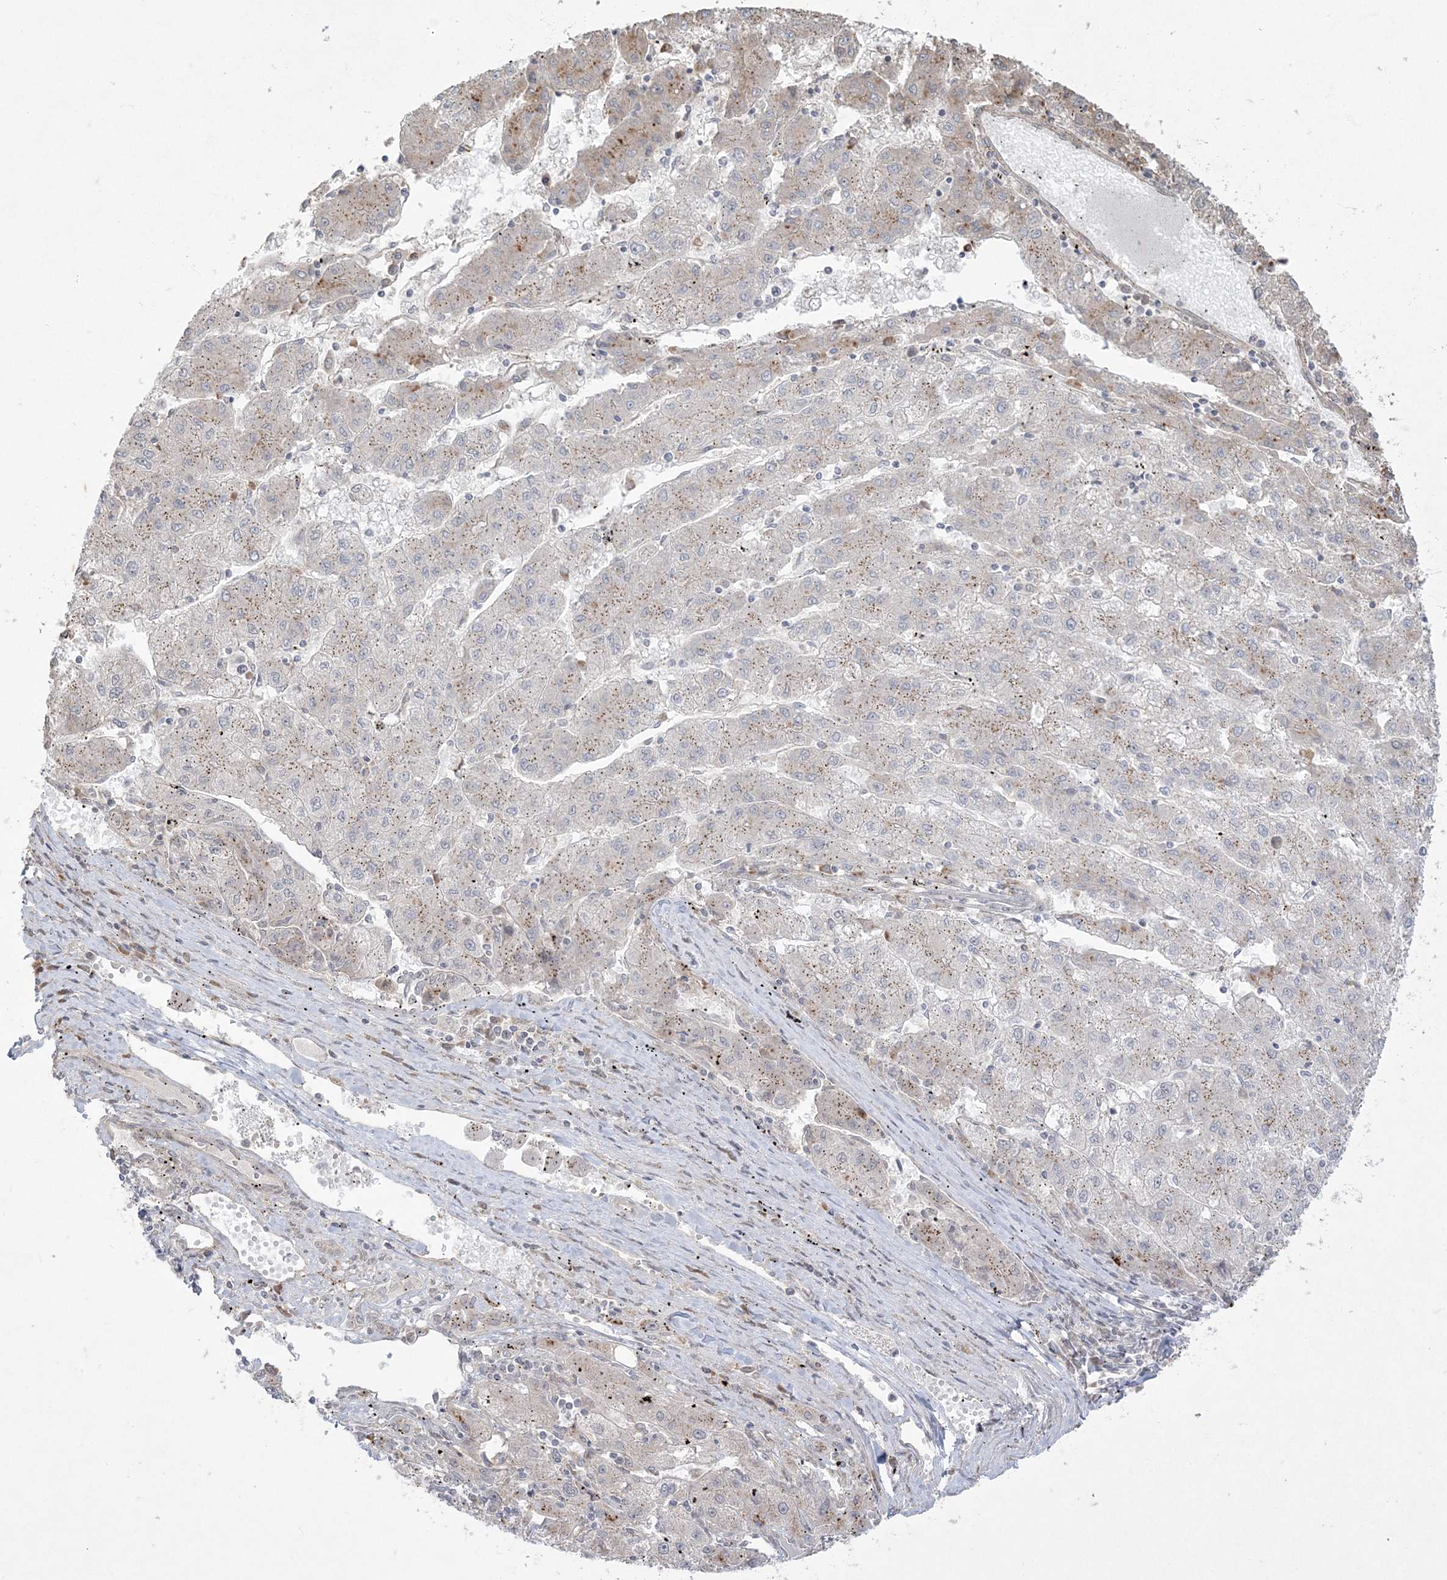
{"staining": {"intensity": "negative", "quantity": "none", "location": "none"}, "tissue": "liver cancer", "cell_type": "Tumor cells", "image_type": "cancer", "snomed": [{"axis": "morphology", "description": "Carcinoma, Hepatocellular, NOS"}, {"axis": "topography", "description": "Liver"}], "caption": "Protein analysis of liver cancer demonstrates no significant expression in tumor cells. (DAB immunohistochemistry (IHC) with hematoxylin counter stain).", "gene": "RRAS", "patient": {"sex": "male", "age": 72}}